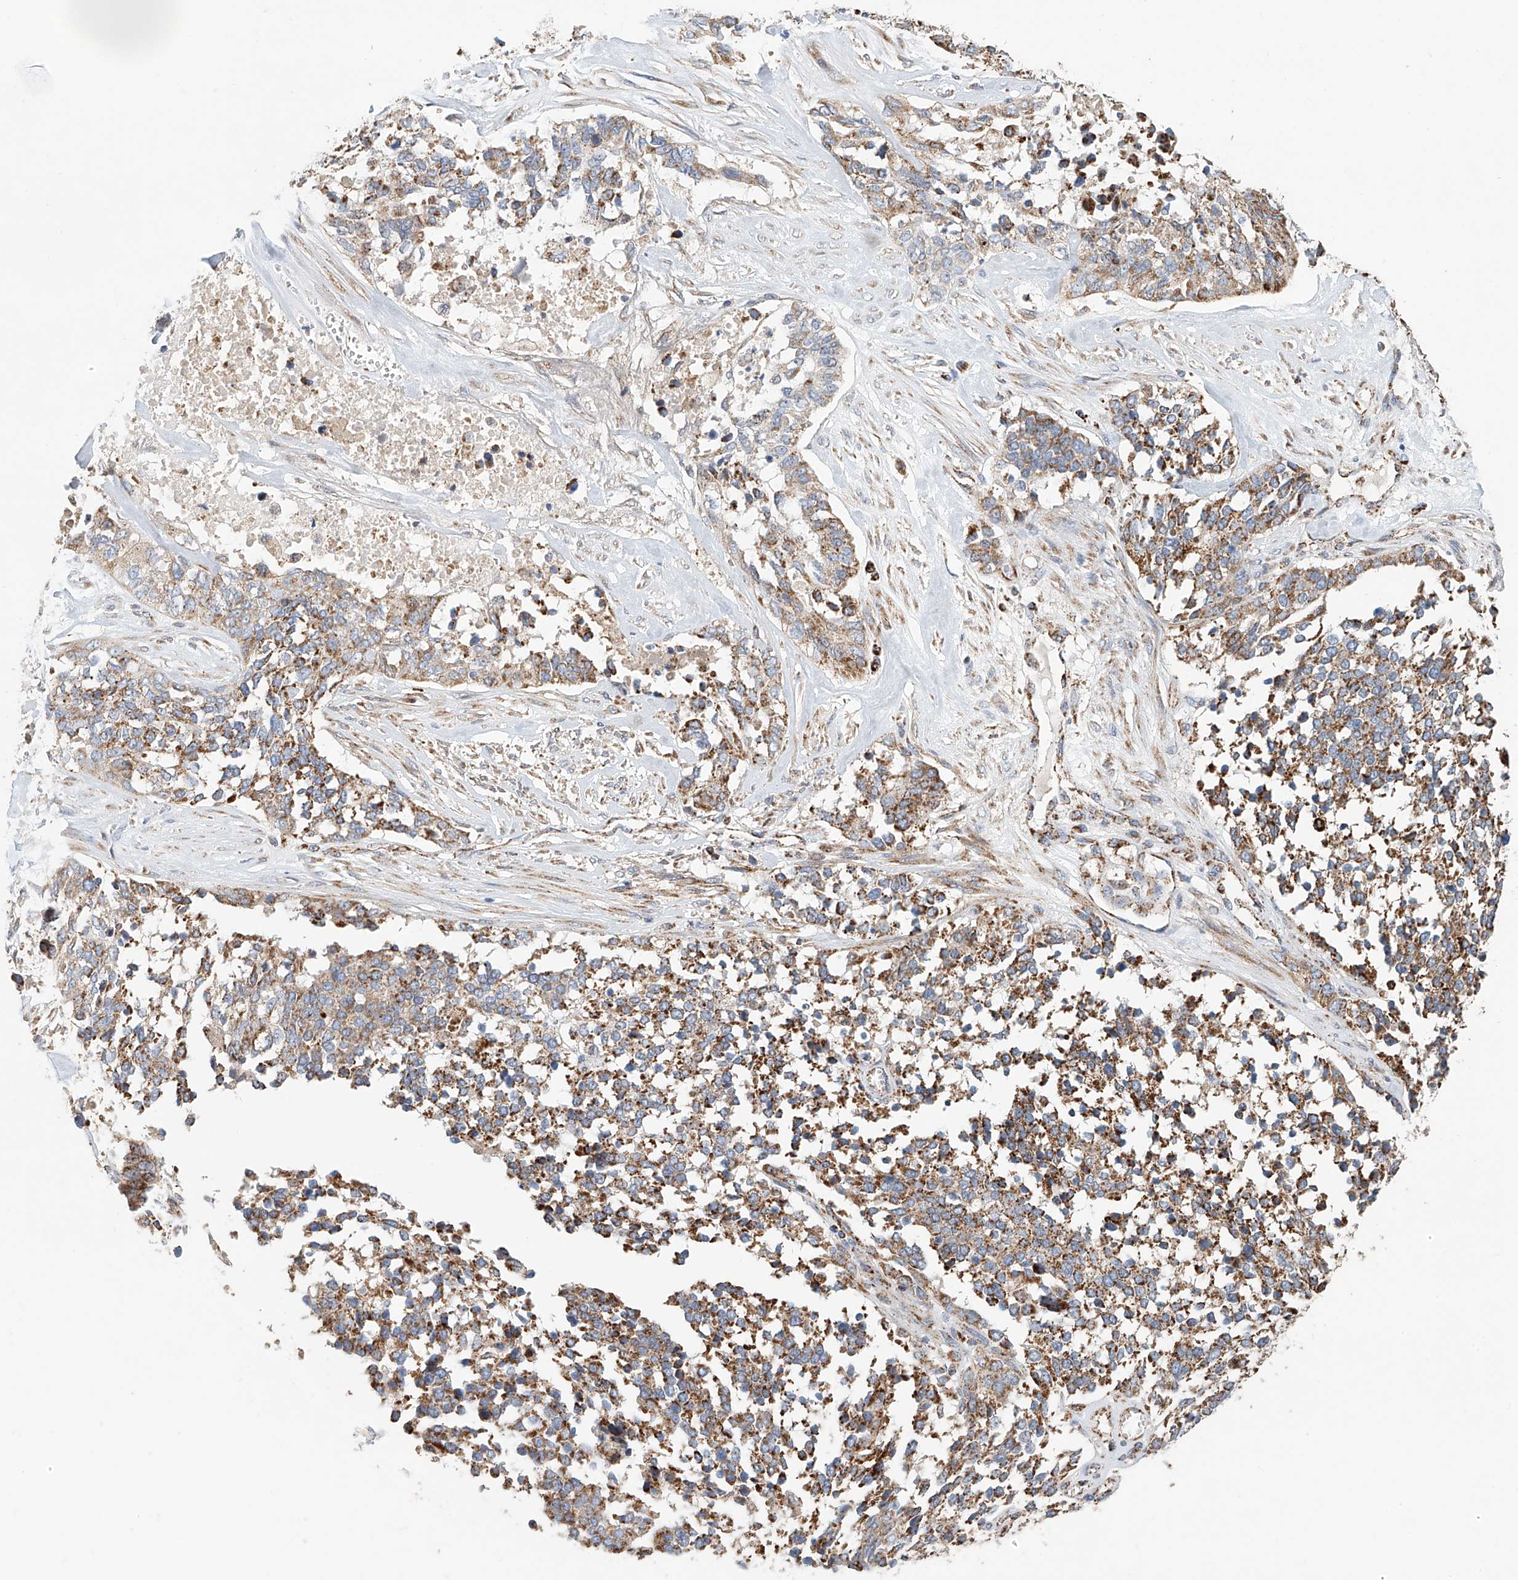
{"staining": {"intensity": "moderate", "quantity": ">75%", "location": "cytoplasmic/membranous"}, "tissue": "ovarian cancer", "cell_type": "Tumor cells", "image_type": "cancer", "snomed": [{"axis": "morphology", "description": "Cystadenocarcinoma, serous, NOS"}, {"axis": "topography", "description": "Ovary"}], "caption": "DAB (3,3'-diaminobenzidine) immunohistochemical staining of human ovarian cancer (serous cystadenocarcinoma) exhibits moderate cytoplasmic/membranous protein expression in approximately >75% of tumor cells.", "gene": "MCL1", "patient": {"sex": "female", "age": 44}}